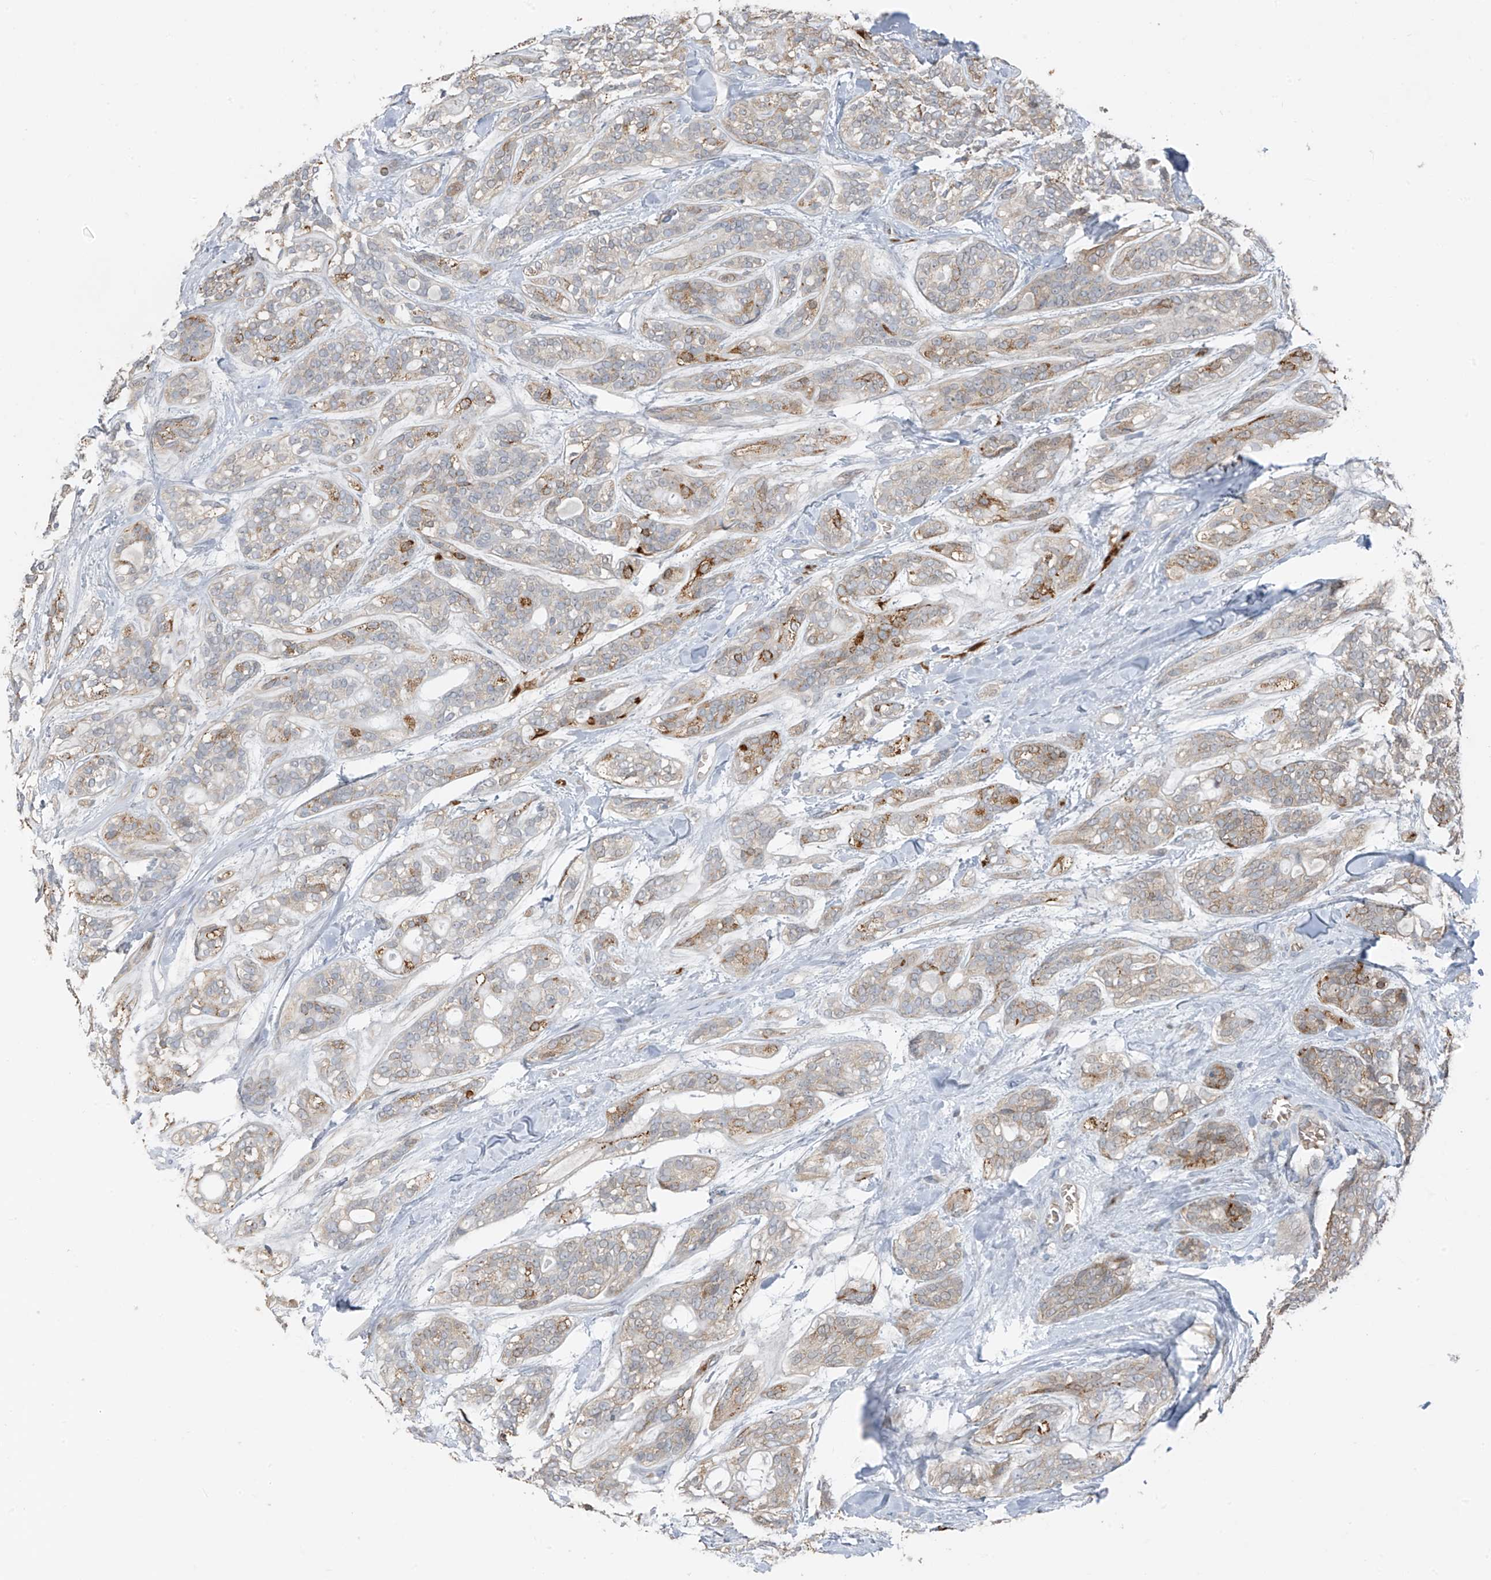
{"staining": {"intensity": "moderate", "quantity": "<25%", "location": "cytoplasmic/membranous"}, "tissue": "head and neck cancer", "cell_type": "Tumor cells", "image_type": "cancer", "snomed": [{"axis": "morphology", "description": "Adenocarcinoma, NOS"}, {"axis": "topography", "description": "Head-Neck"}], "caption": "Protein staining demonstrates moderate cytoplasmic/membranous staining in about <25% of tumor cells in adenocarcinoma (head and neck).", "gene": "SLC12A6", "patient": {"sex": "male", "age": 66}}